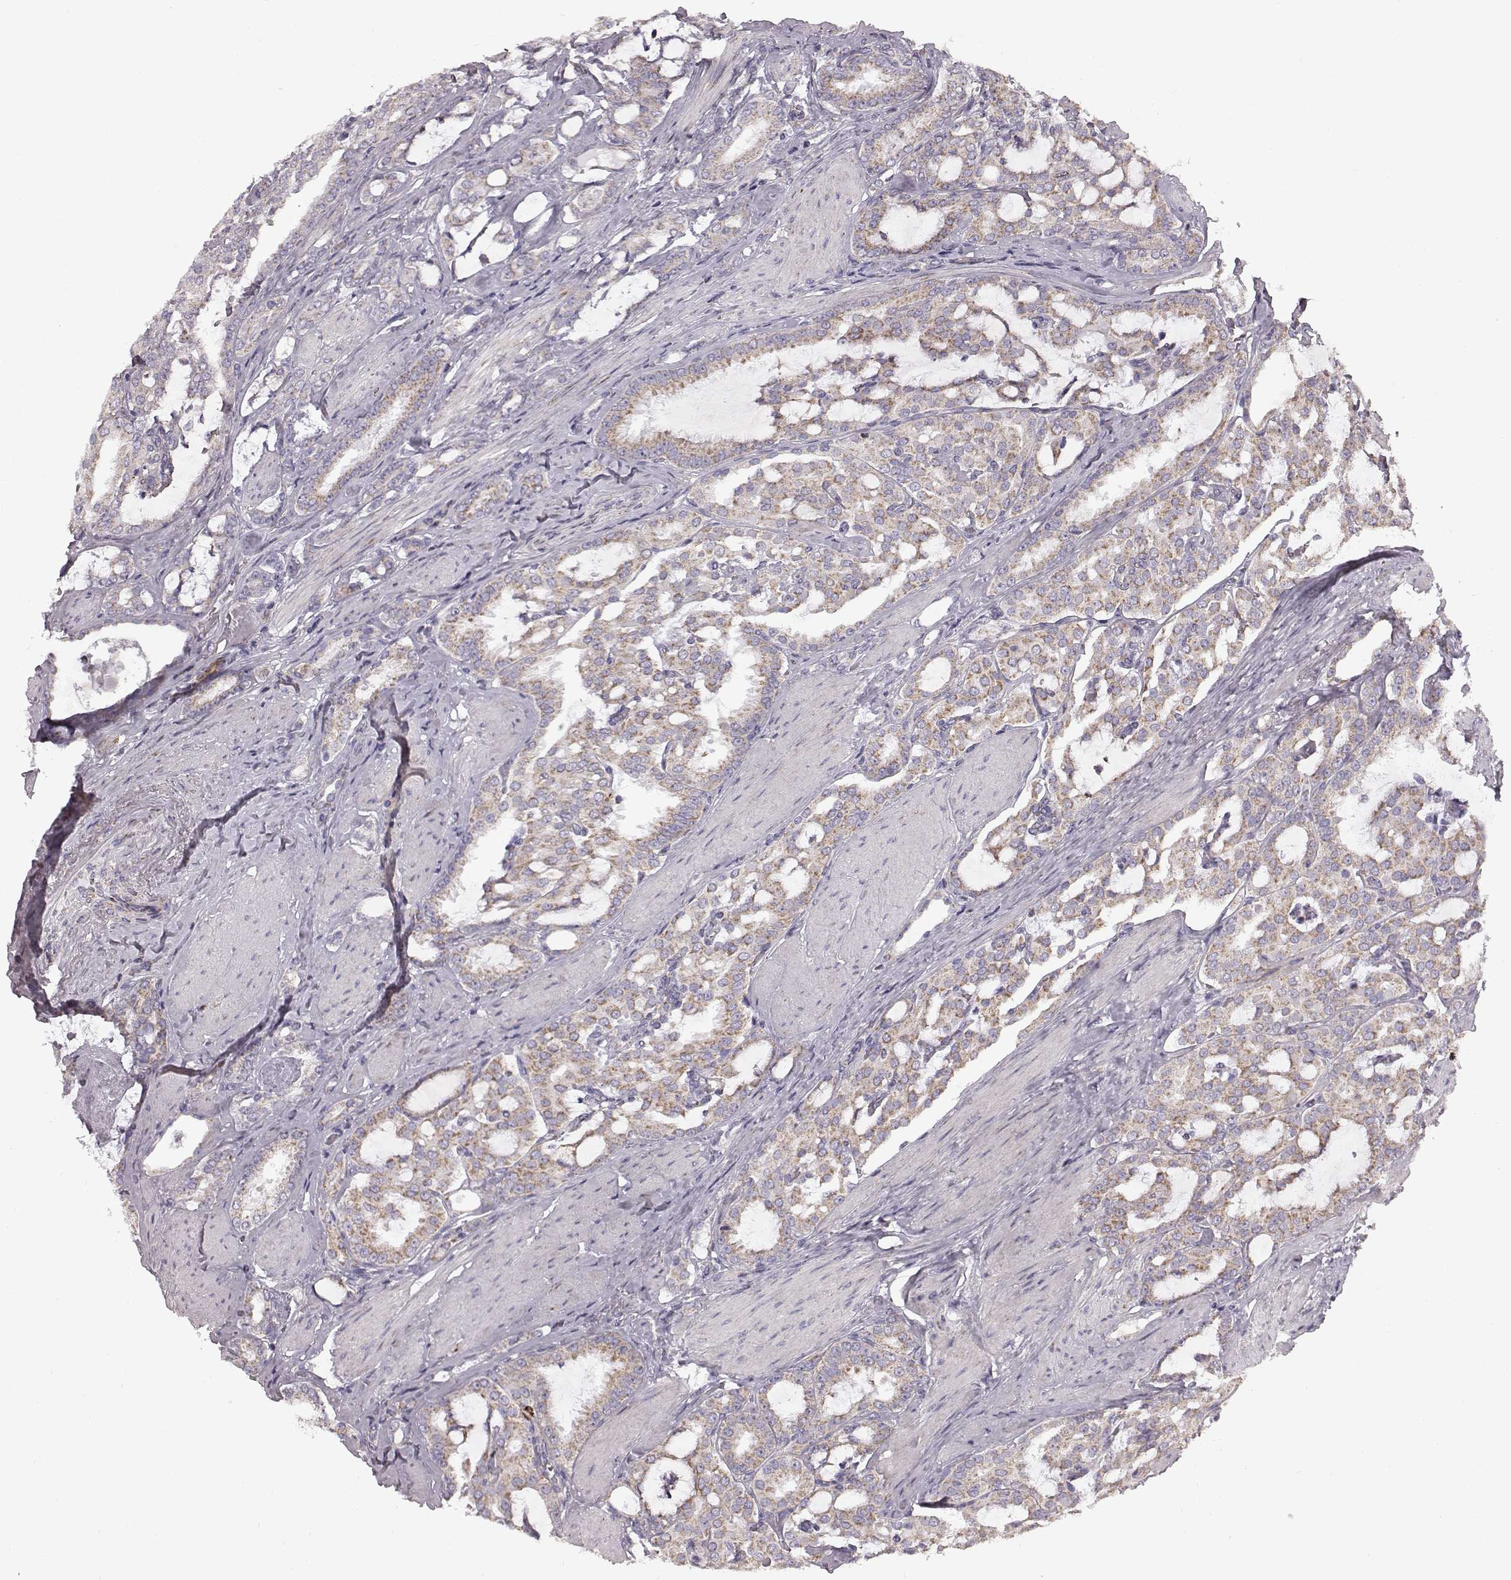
{"staining": {"intensity": "moderate", "quantity": ">75%", "location": "cytoplasmic/membranous"}, "tissue": "prostate cancer", "cell_type": "Tumor cells", "image_type": "cancer", "snomed": [{"axis": "morphology", "description": "Adenocarcinoma, High grade"}, {"axis": "topography", "description": "Prostate"}], "caption": "Human prostate cancer stained for a protein (brown) displays moderate cytoplasmic/membranous positive expression in approximately >75% of tumor cells.", "gene": "FAM8A1", "patient": {"sex": "male", "age": 63}}